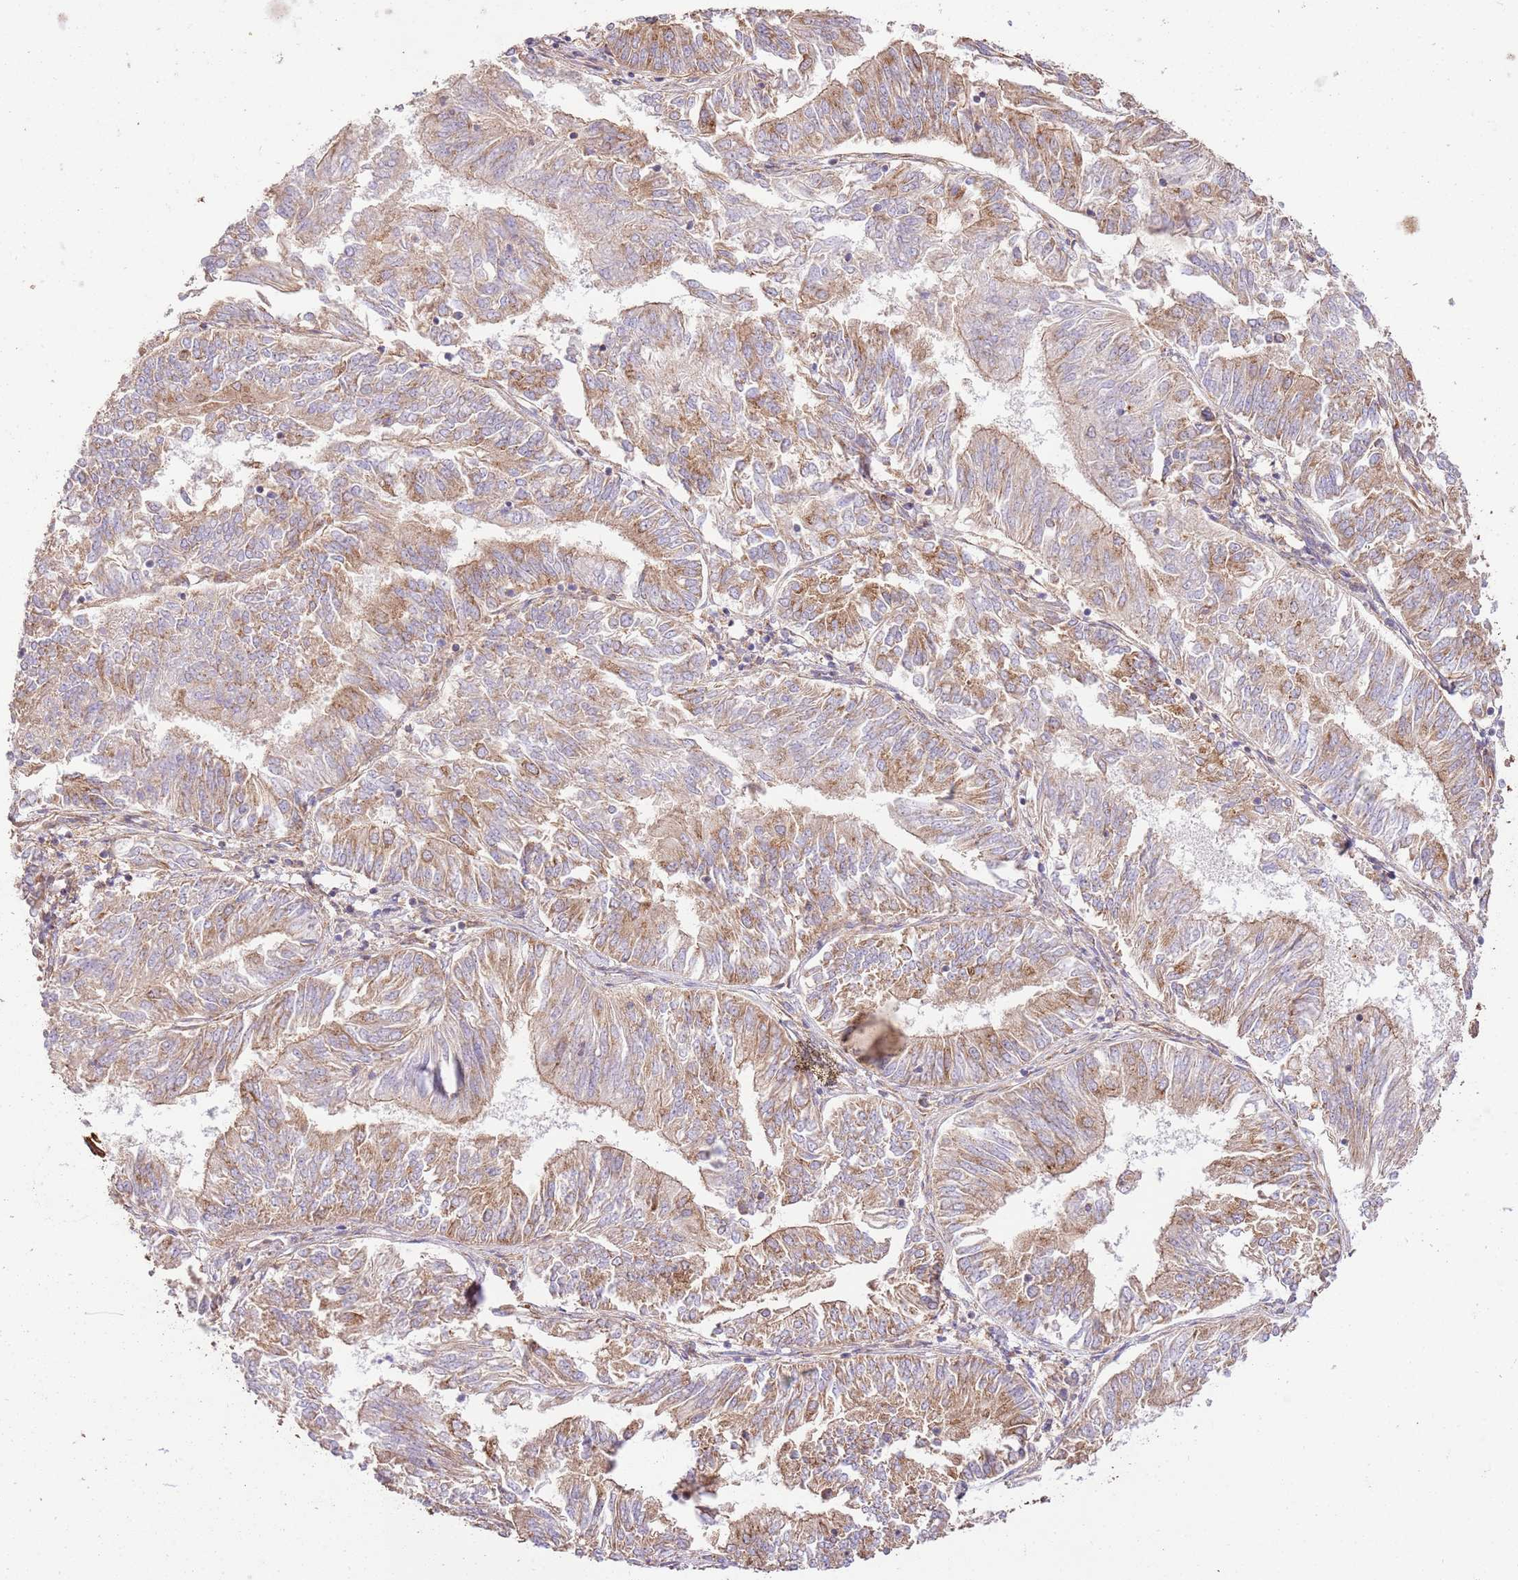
{"staining": {"intensity": "moderate", "quantity": "25%-75%", "location": "cytoplasmic/membranous"}, "tissue": "endometrial cancer", "cell_type": "Tumor cells", "image_type": "cancer", "snomed": [{"axis": "morphology", "description": "Adenocarcinoma, NOS"}, {"axis": "topography", "description": "Endometrium"}], "caption": "A histopathology image of endometrial adenocarcinoma stained for a protein reveals moderate cytoplasmic/membranous brown staining in tumor cells.", "gene": "ZBTB39", "patient": {"sex": "female", "age": 58}}